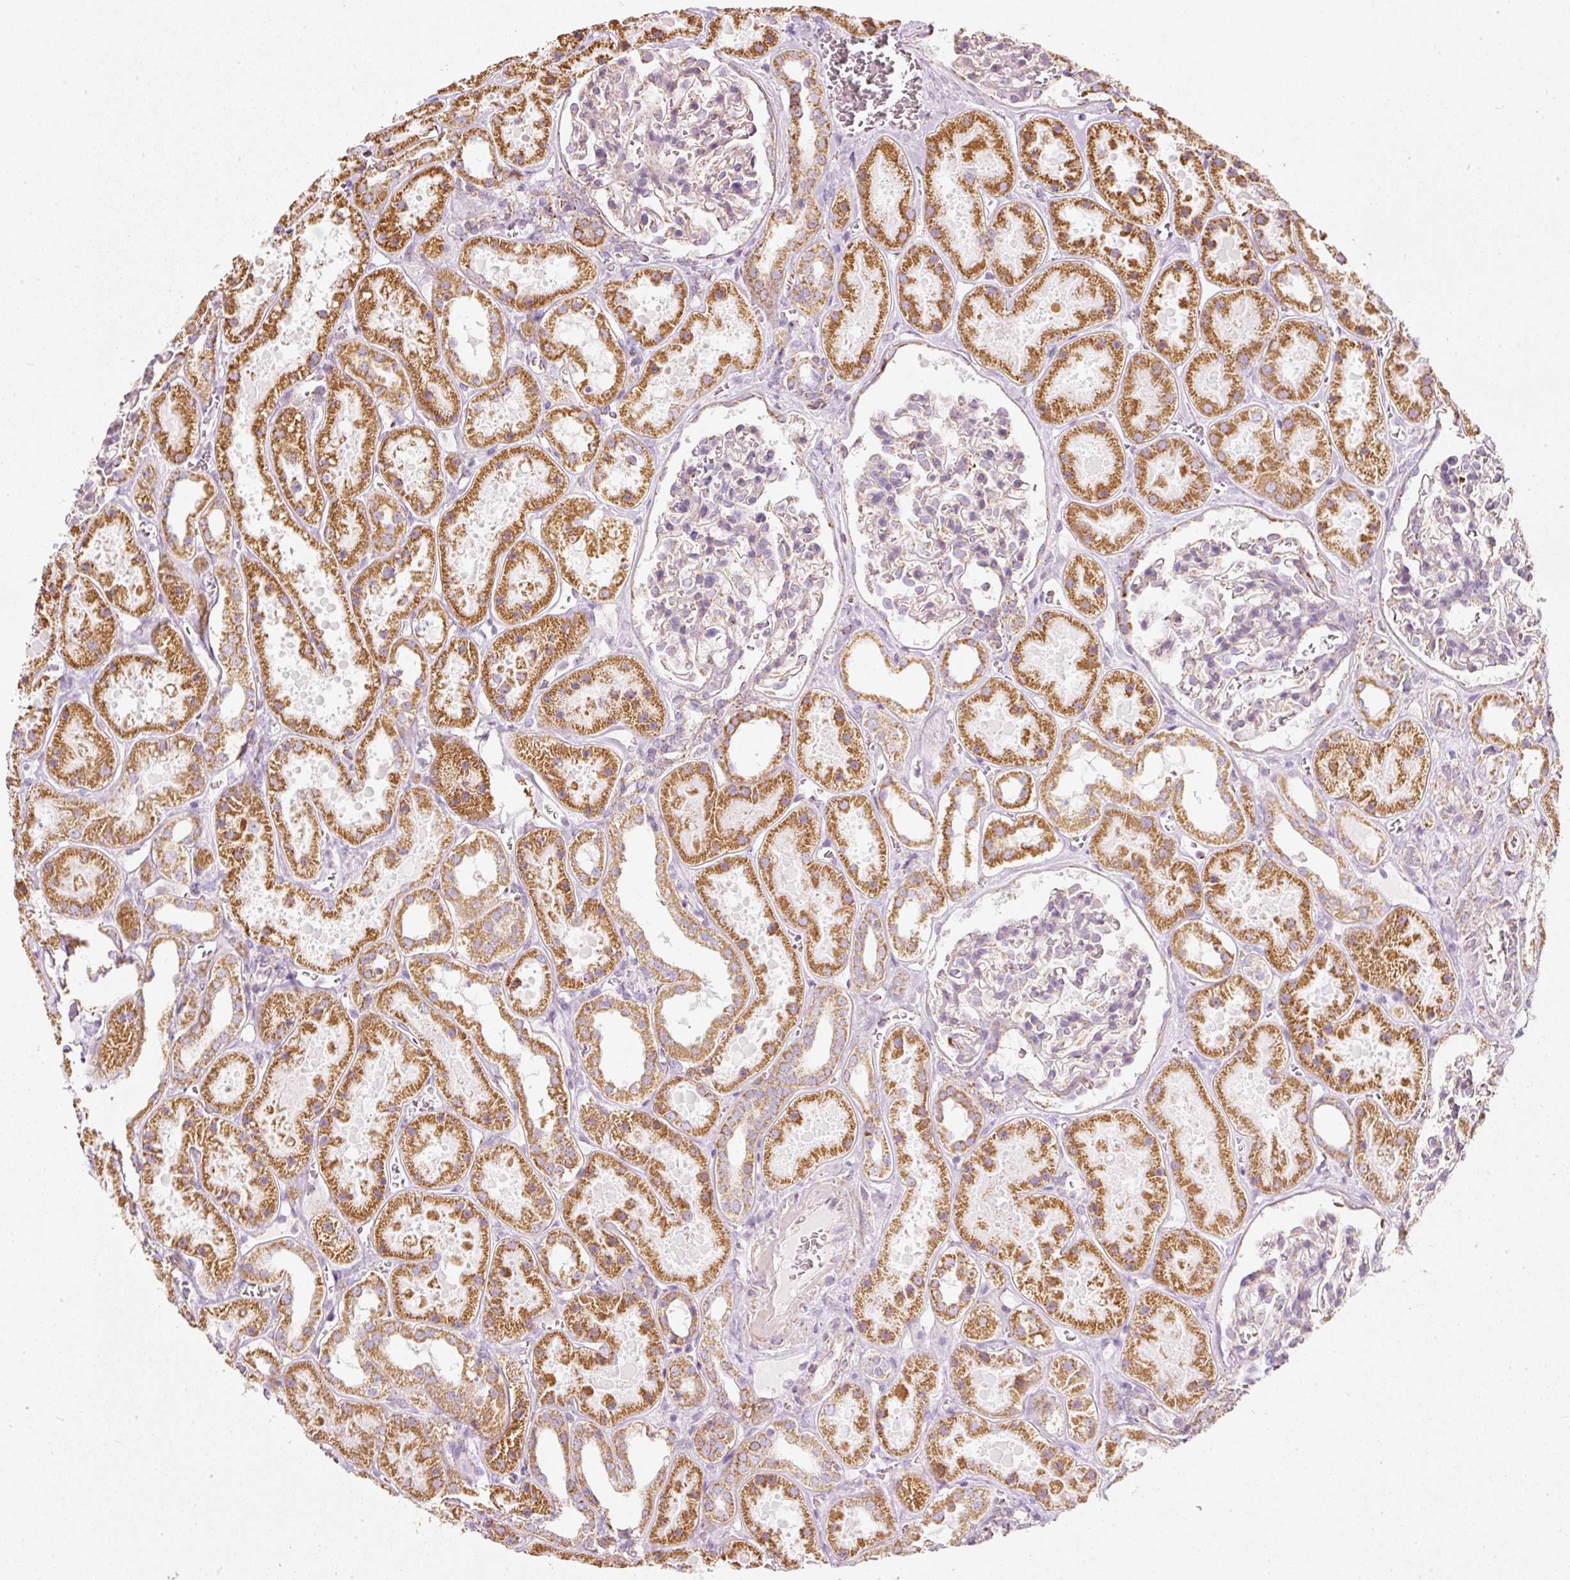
{"staining": {"intensity": "negative", "quantity": "none", "location": "none"}, "tissue": "kidney", "cell_type": "Cells in glomeruli", "image_type": "normal", "snomed": [{"axis": "morphology", "description": "Normal tissue, NOS"}, {"axis": "topography", "description": "Kidney"}], "caption": "IHC image of normal human kidney stained for a protein (brown), which shows no expression in cells in glomeruli.", "gene": "DUT", "patient": {"sex": "female", "age": 41}}